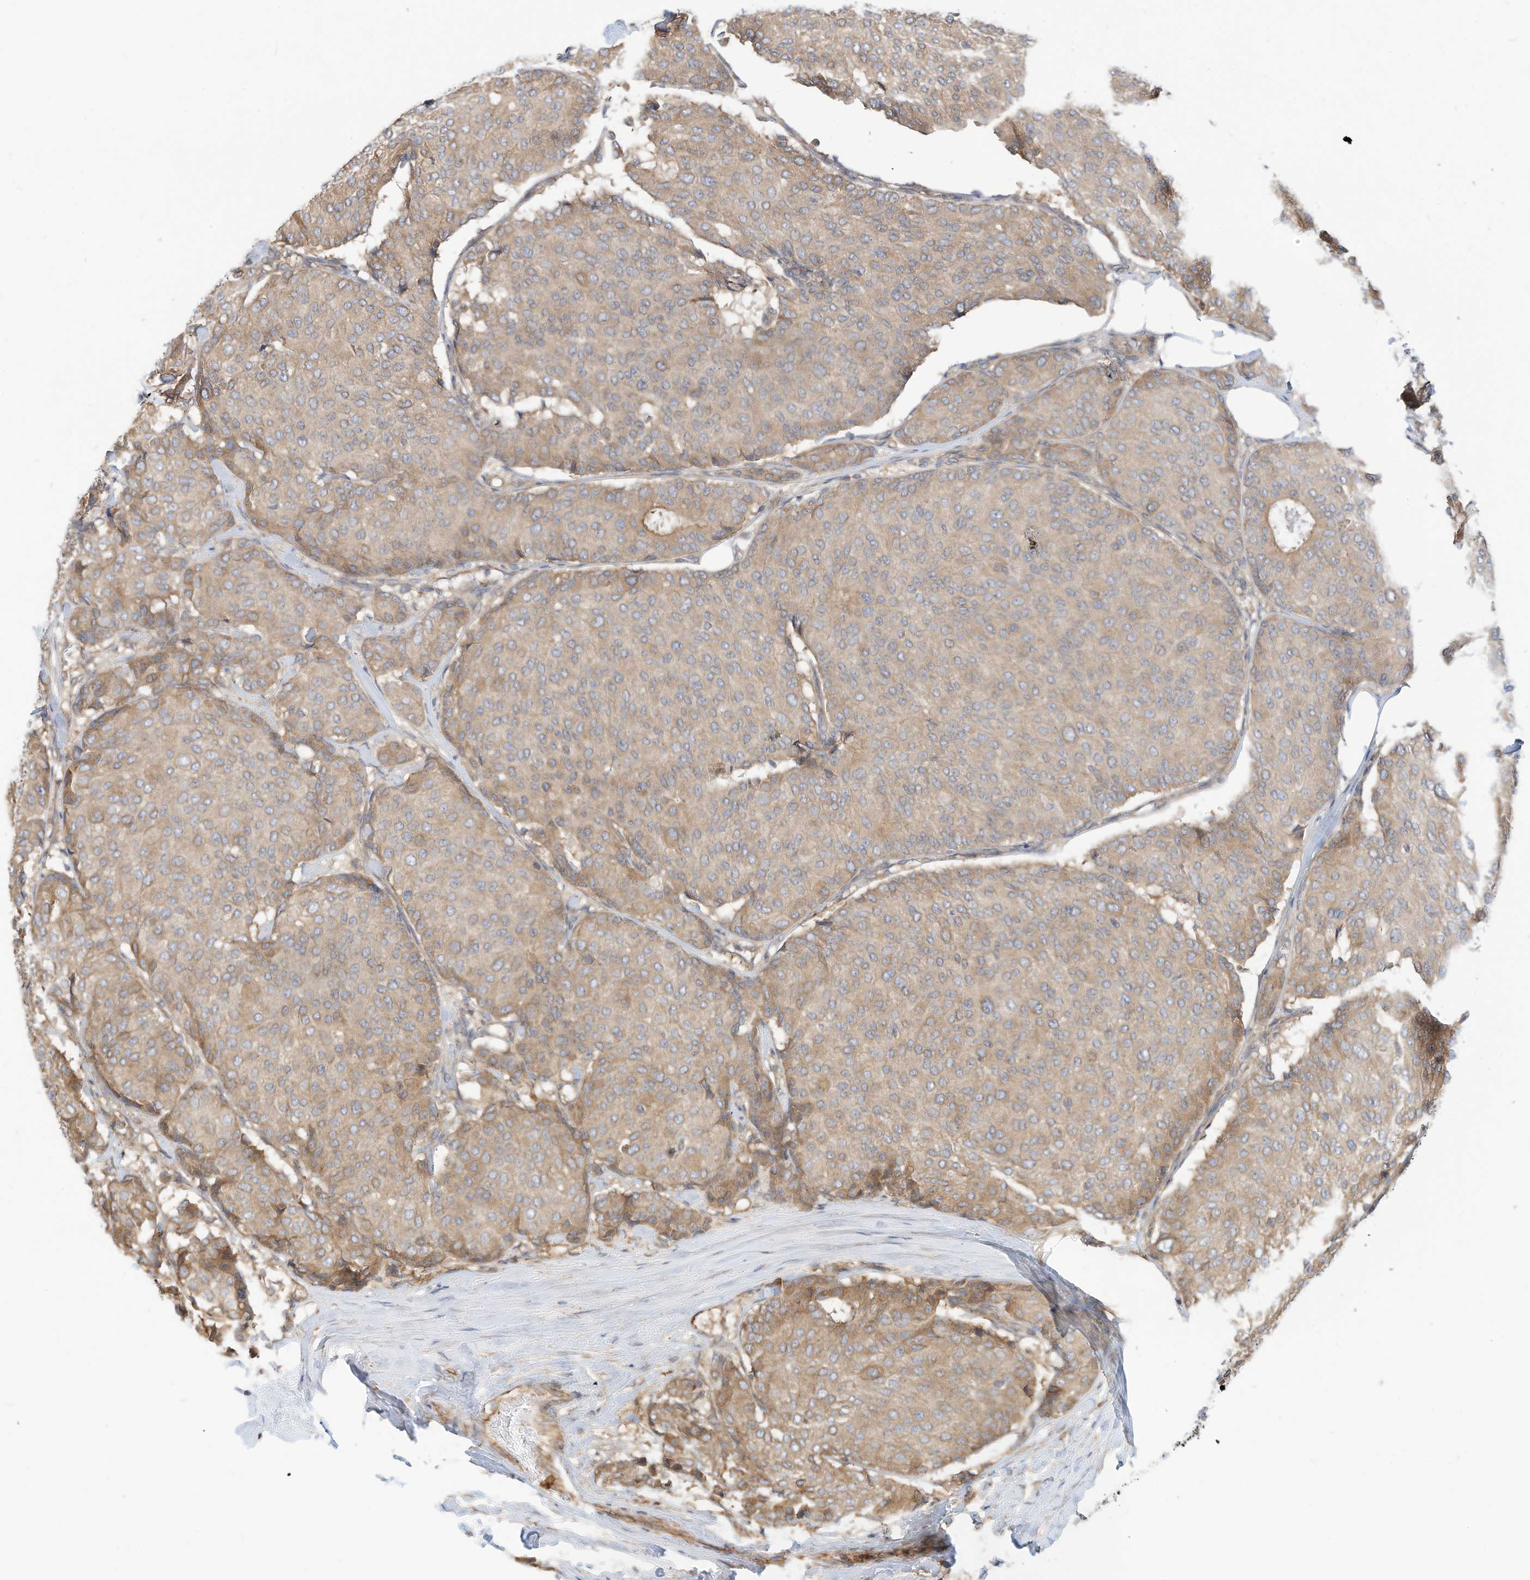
{"staining": {"intensity": "weak", "quantity": ">75%", "location": "cytoplasmic/membranous"}, "tissue": "breast cancer", "cell_type": "Tumor cells", "image_type": "cancer", "snomed": [{"axis": "morphology", "description": "Duct carcinoma"}, {"axis": "topography", "description": "Breast"}], "caption": "The photomicrograph shows immunohistochemical staining of invasive ductal carcinoma (breast). There is weak cytoplasmic/membranous positivity is seen in approximately >75% of tumor cells.", "gene": "OFD1", "patient": {"sex": "female", "age": 75}}